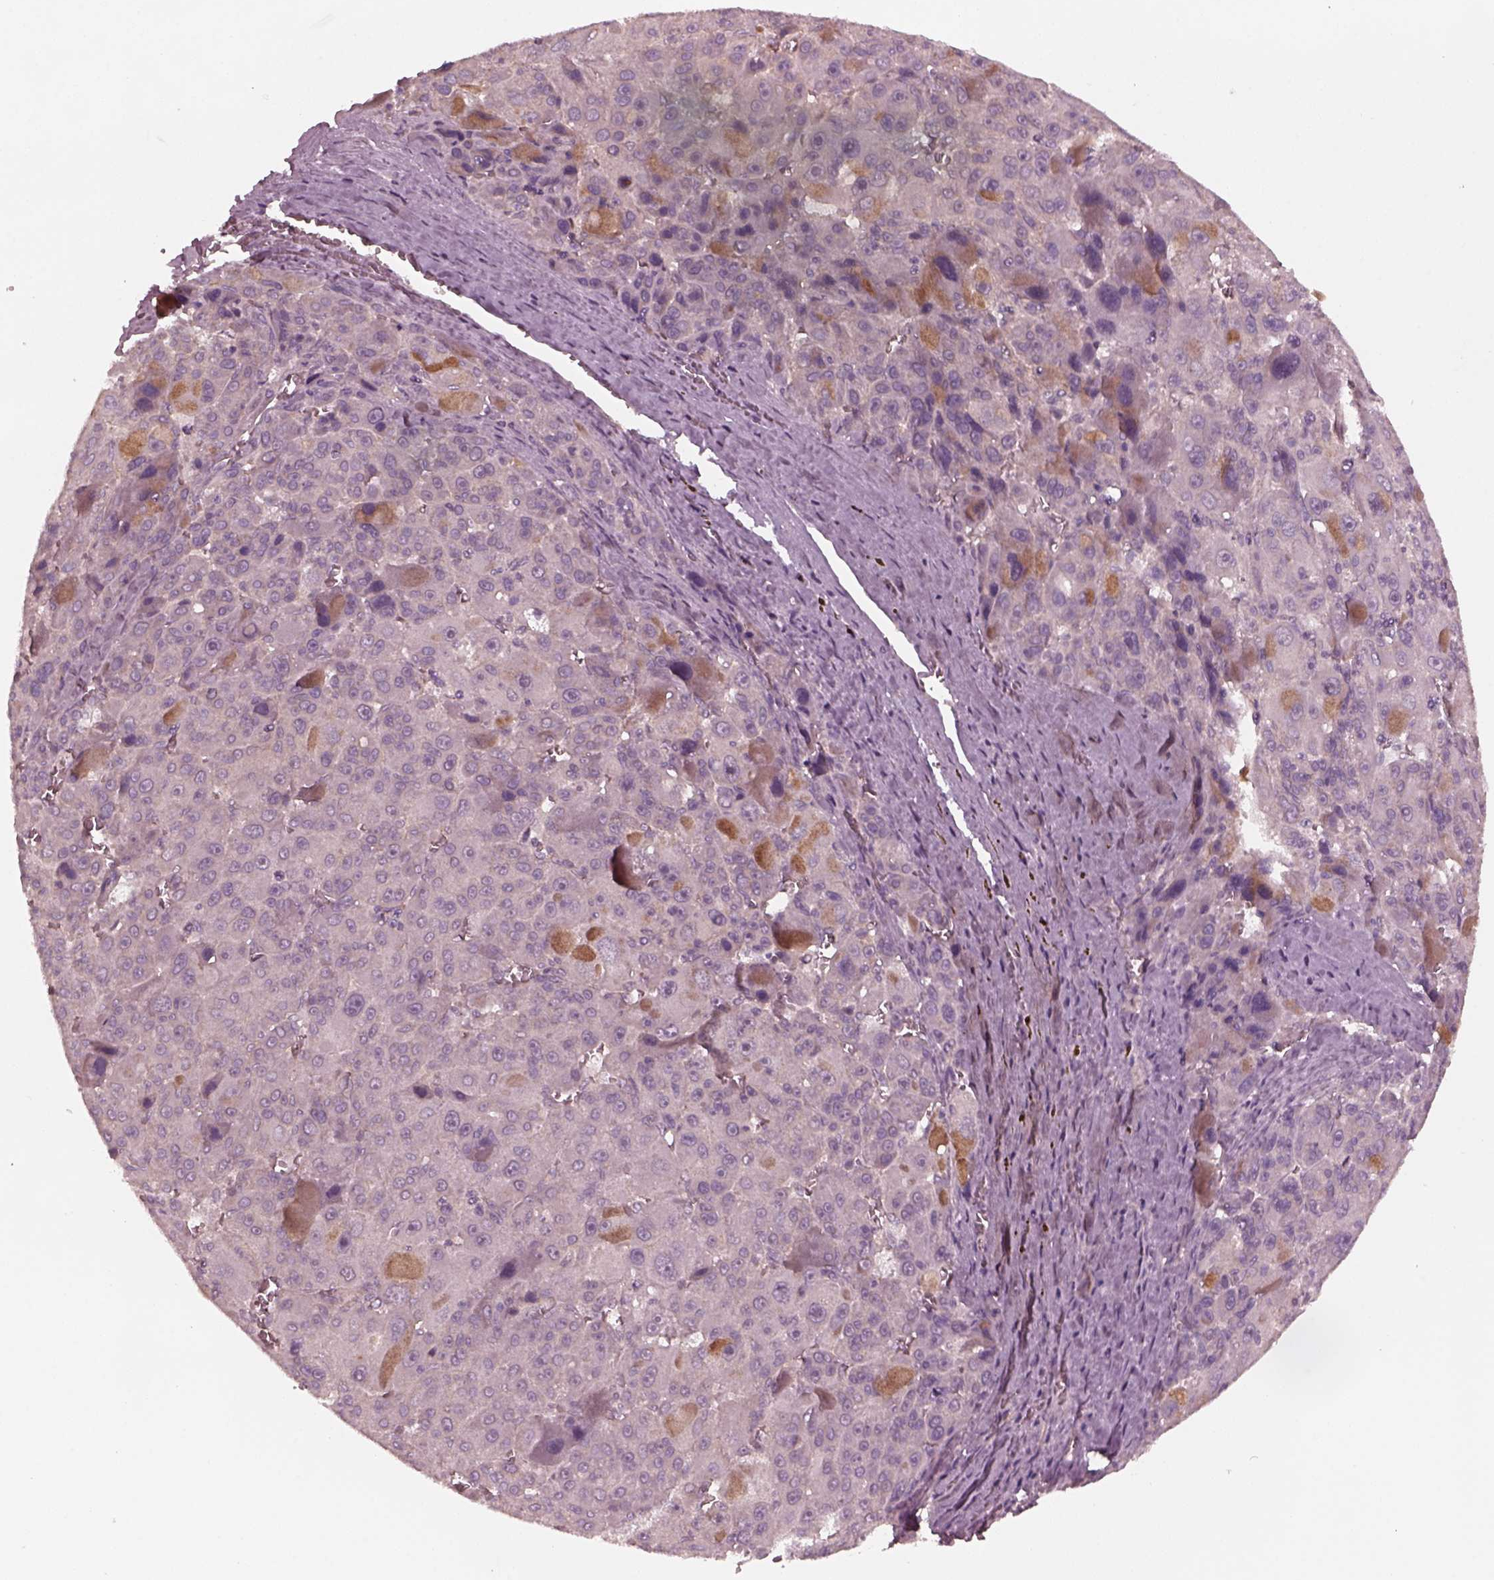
{"staining": {"intensity": "negative", "quantity": "none", "location": "none"}, "tissue": "liver cancer", "cell_type": "Tumor cells", "image_type": "cancer", "snomed": [{"axis": "morphology", "description": "Carcinoma, Hepatocellular, NOS"}, {"axis": "topography", "description": "Liver"}], "caption": "An IHC micrograph of hepatocellular carcinoma (liver) is shown. There is no staining in tumor cells of hepatocellular carcinoma (liver).", "gene": "TUBG1", "patient": {"sex": "male", "age": 76}}